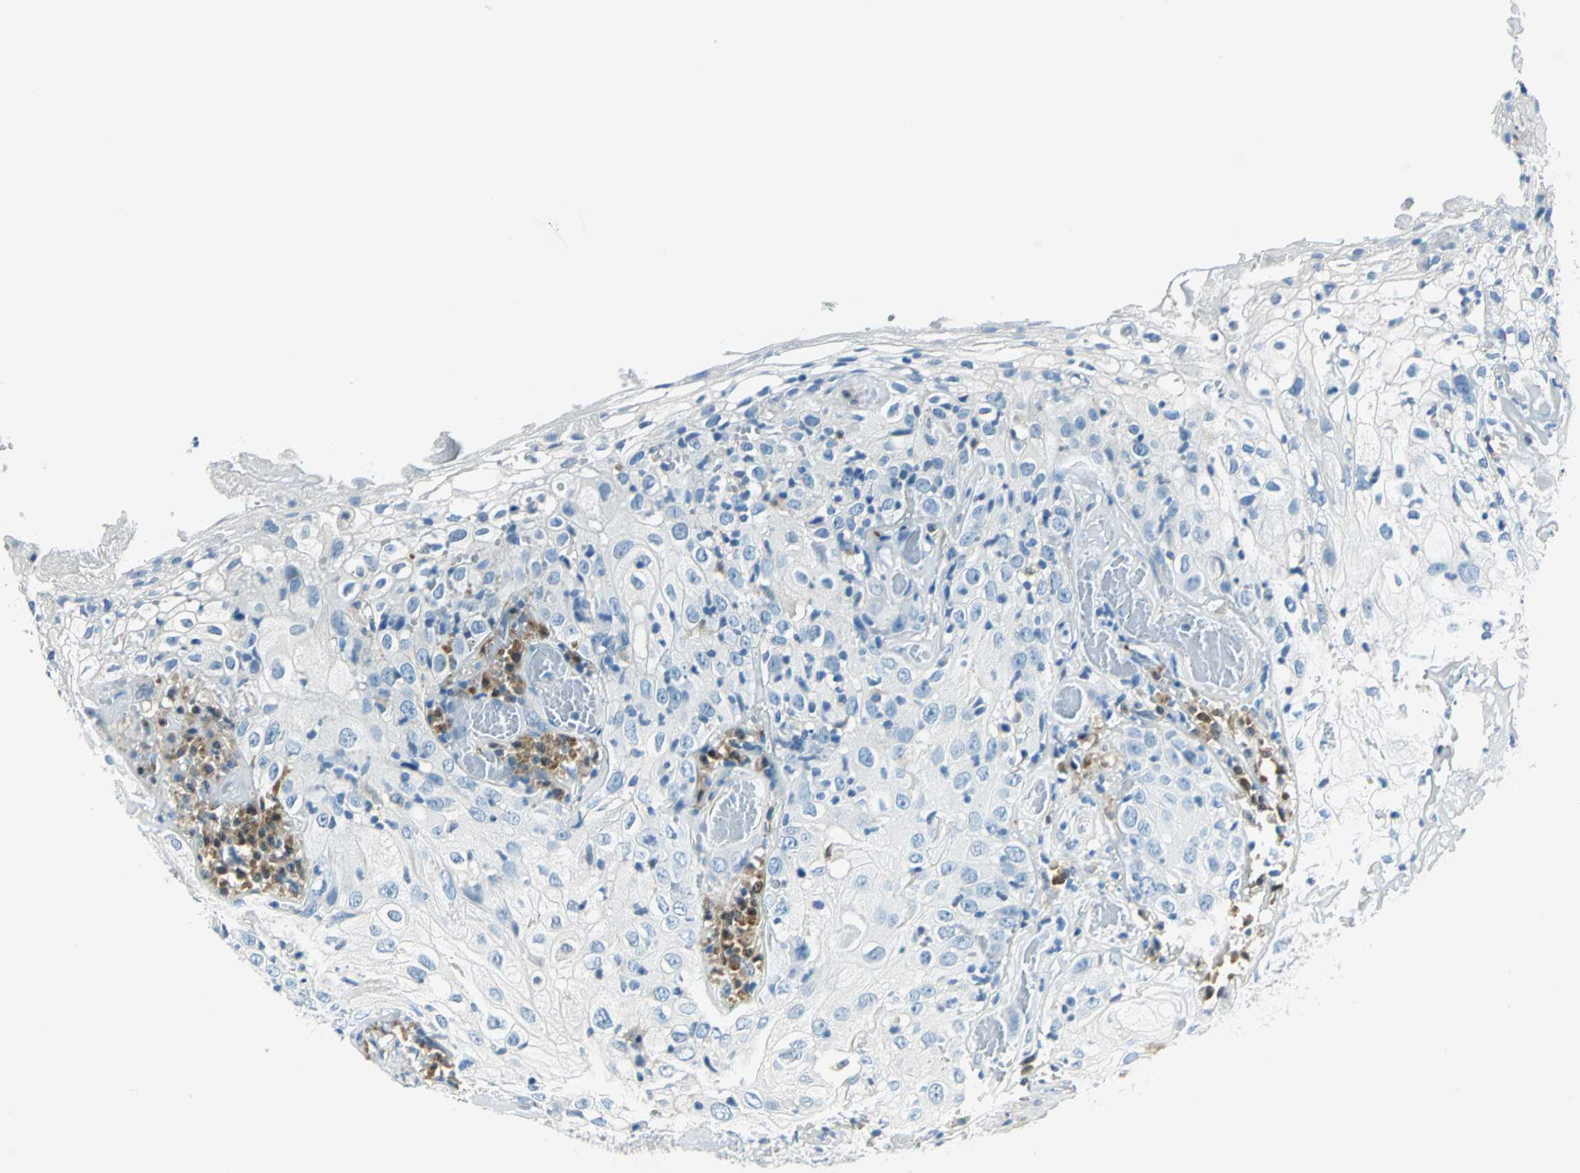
{"staining": {"intensity": "negative", "quantity": "none", "location": "none"}, "tissue": "skin cancer", "cell_type": "Tumor cells", "image_type": "cancer", "snomed": [{"axis": "morphology", "description": "Squamous cell carcinoma, NOS"}, {"axis": "topography", "description": "Skin"}], "caption": "This is an immunohistochemistry micrograph of human squamous cell carcinoma (skin). There is no positivity in tumor cells.", "gene": "AKR1A1", "patient": {"sex": "male", "age": 65}}